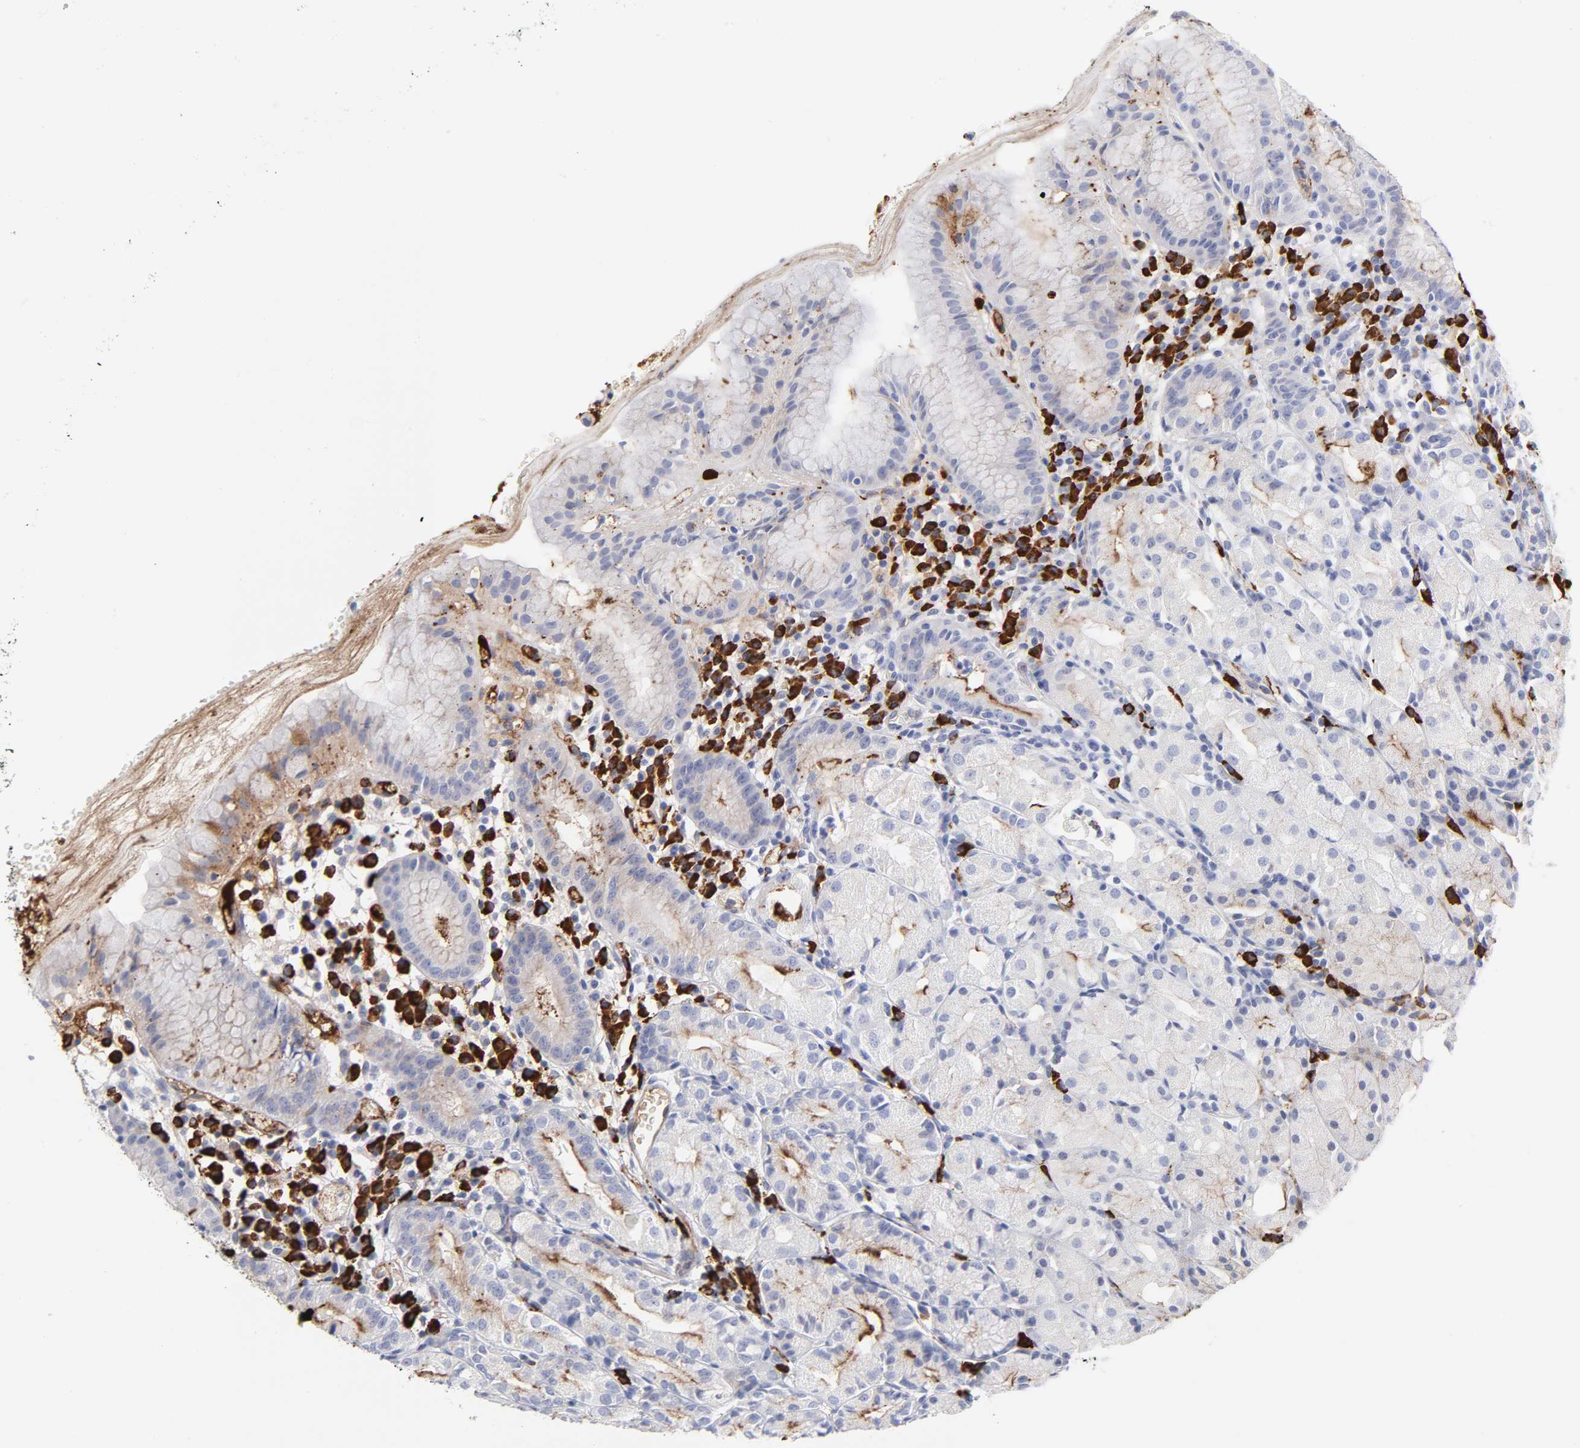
{"staining": {"intensity": "negative", "quantity": "none", "location": "none"}, "tissue": "stomach", "cell_type": "Glandular cells", "image_type": "normal", "snomed": [{"axis": "morphology", "description": "Normal tissue, NOS"}, {"axis": "topography", "description": "Stomach"}, {"axis": "topography", "description": "Stomach, lower"}], "caption": "A high-resolution histopathology image shows IHC staining of normal stomach, which demonstrates no significant staining in glandular cells. (Brightfield microscopy of DAB (3,3'-diaminobenzidine) immunohistochemistry (IHC) at high magnification).", "gene": "PLAT", "patient": {"sex": "female", "age": 75}}